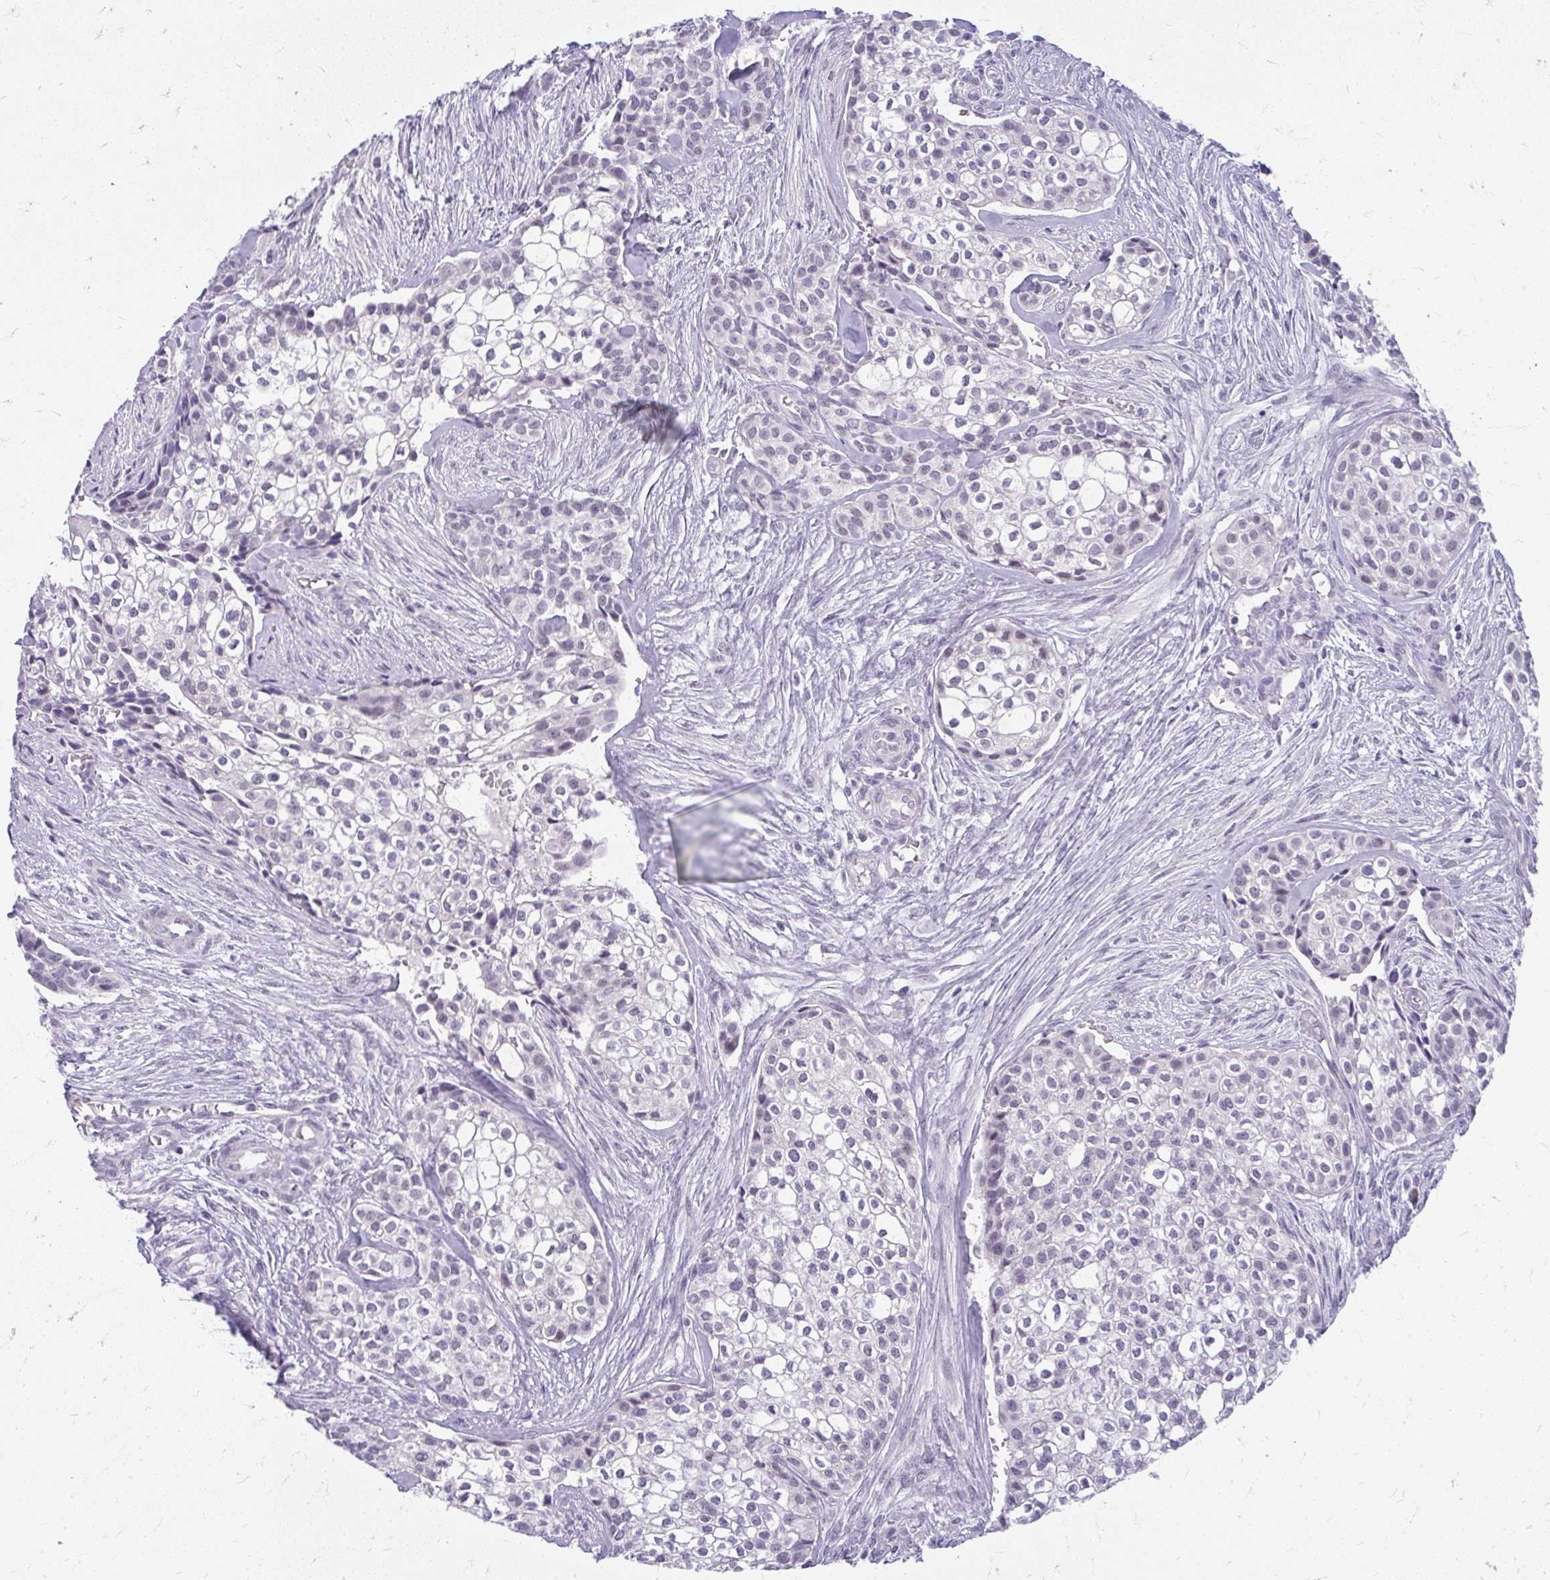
{"staining": {"intensity": "negative", "quantity": "none", "location": "none"}, "tissue": "head and neck cancer", "cell_type": "Tumor cells", "image_type": "cancer", "snomed": [{"axis": "morphology", "description": "Adenocarcinoma, NOS"}, {"axis": "topography", "description": "Head-Neck"}], "caption": "Tumor cells are negative for brown protein staining in head and neck adenocarcinoma.", "gene": "TEX33", "patient": {"sex": "male", "age": 81}}